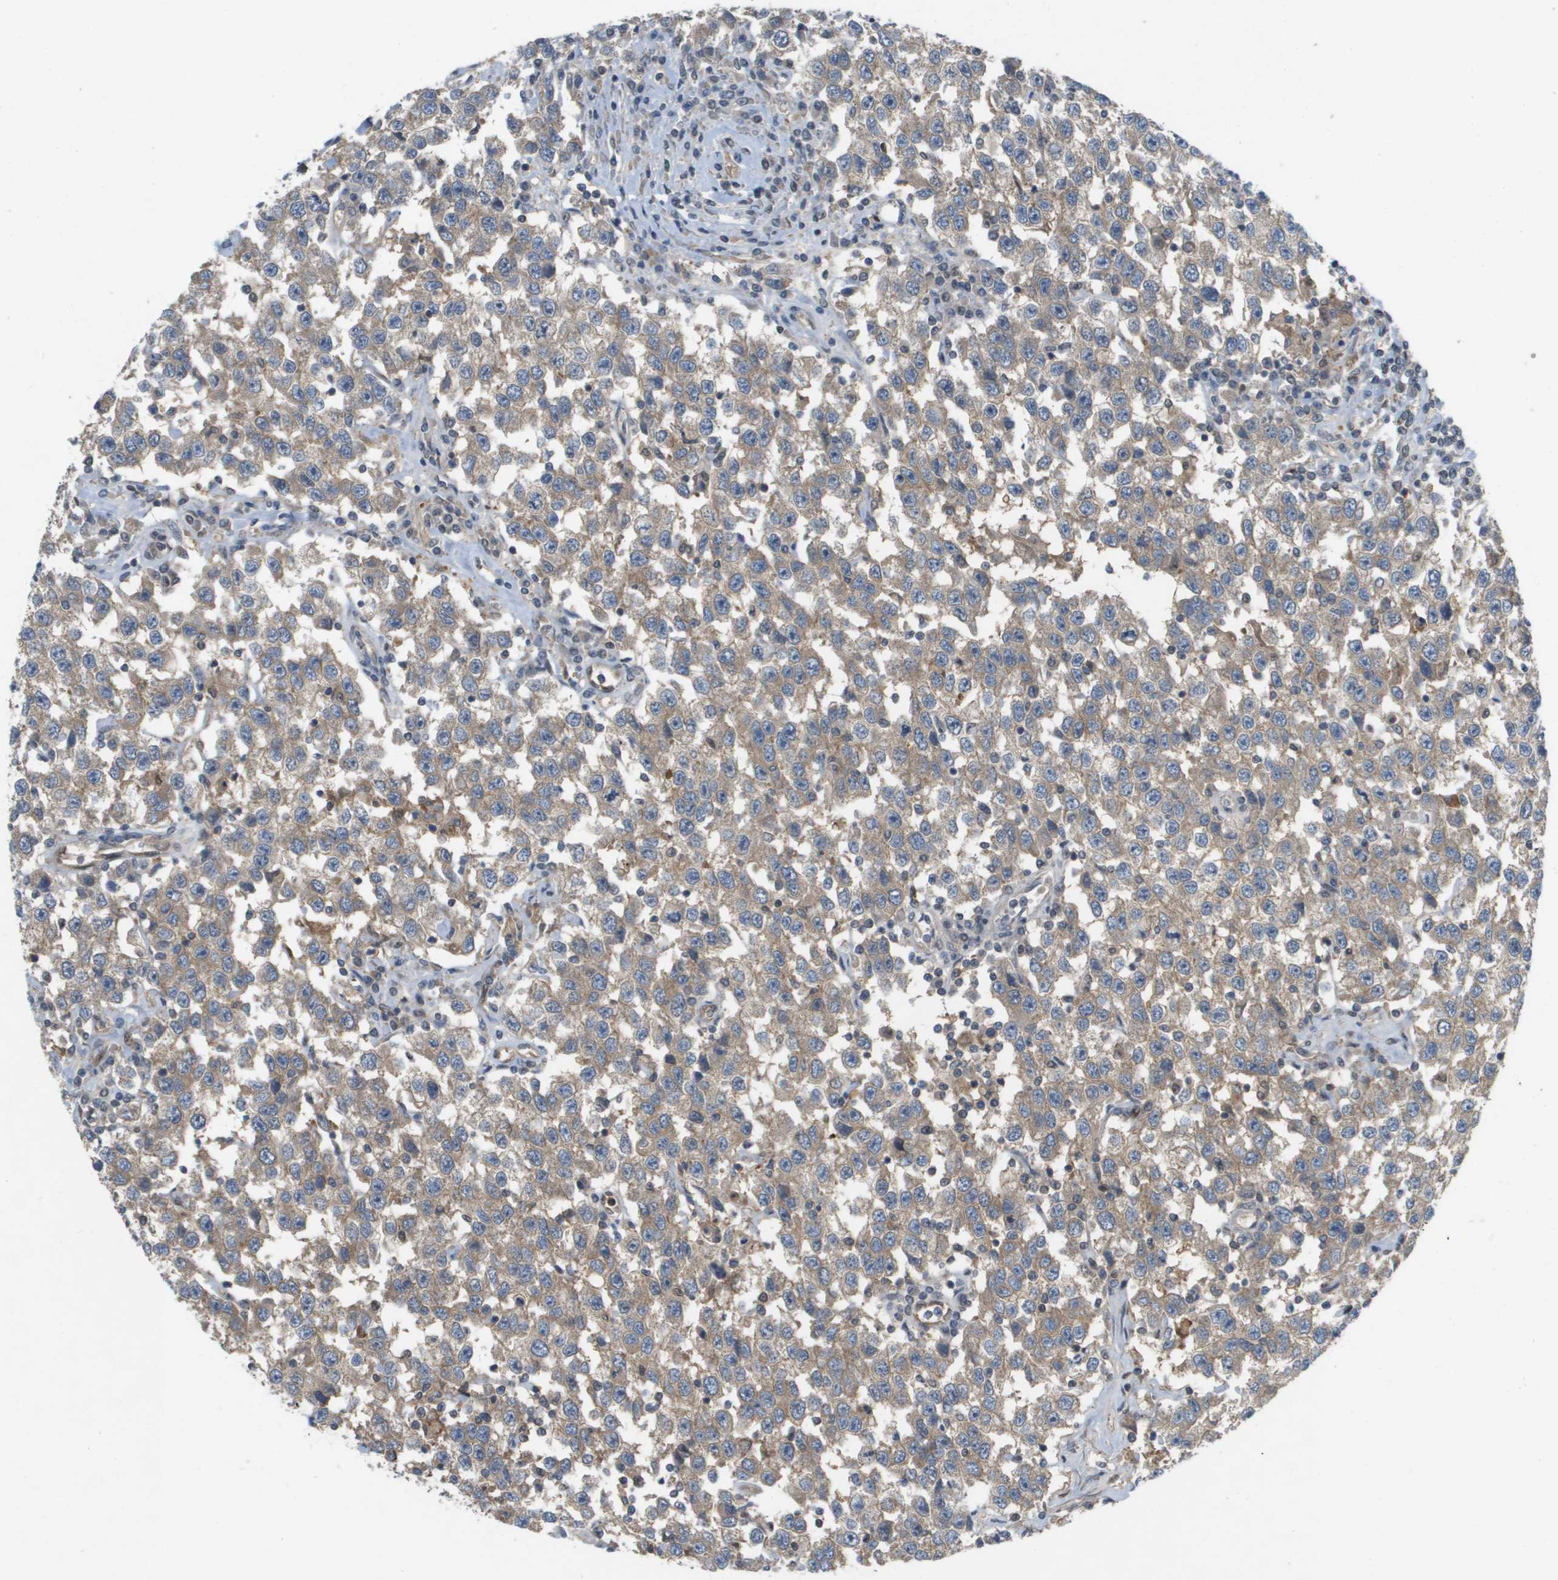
{"staining": {"intensity": "weak", "quantity": ">75%", "location": "cytoplasmic/membranous"}, "tissue": "testis cancer", "cell_type": "Tumor cells", "image_type": "cancer", "snomed": [{"axis": "morphology", "description": "Seminoma, NOS"}, {"axis": "topography", "description": "Testis"}], "caption": "This image exhibits IHC staining of testis cancer (seminoma), with low weak cytoplasmic/membranous staining in approximately >75% of tumor cells.", "gene": "PALD1", "patient": {"sex": "male", "age": 41}}